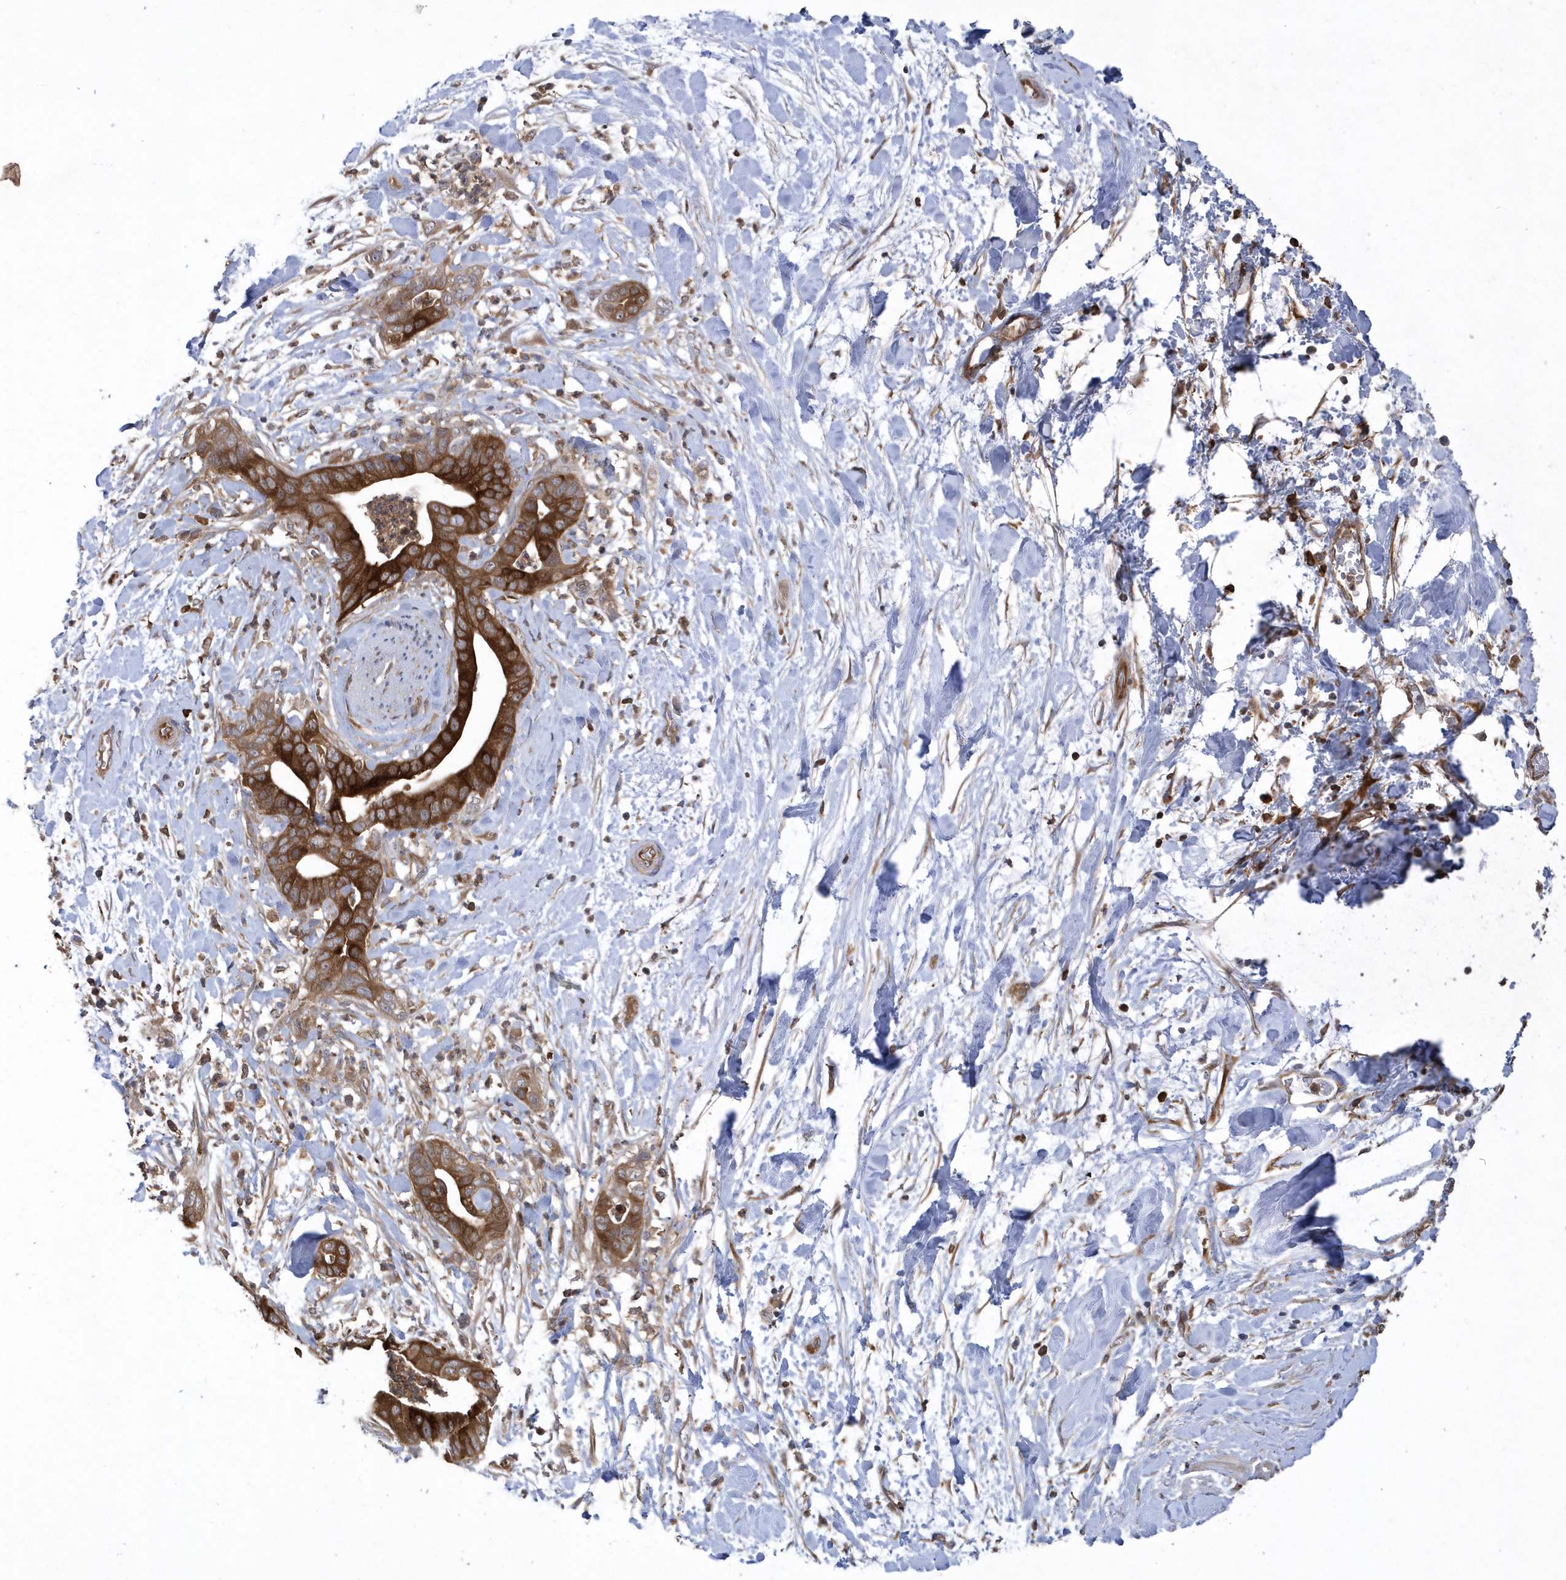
{"staining": {"intensity": "strong", "quantity": ">75%", "location": "cytoplasmic/membranous"}, "tissue": "pancreatic cancer", "cell_type": "Tumor cells", "image_type": "cancer", "snomed": [{"axis": "morphology", "description": "Adenocarcinoma, NOS"}, {"axis": "topography", "description": "Pancreas"}], "caption": "Pancreatic cancer (adenocarcinoma) stained with a brown dye demonstrates strong cytoplasmic/membranous positive positivity in approximately >75% of tumor cells.", "gene": "PAICS", "patient": {"sex": "female", "age": 78}}